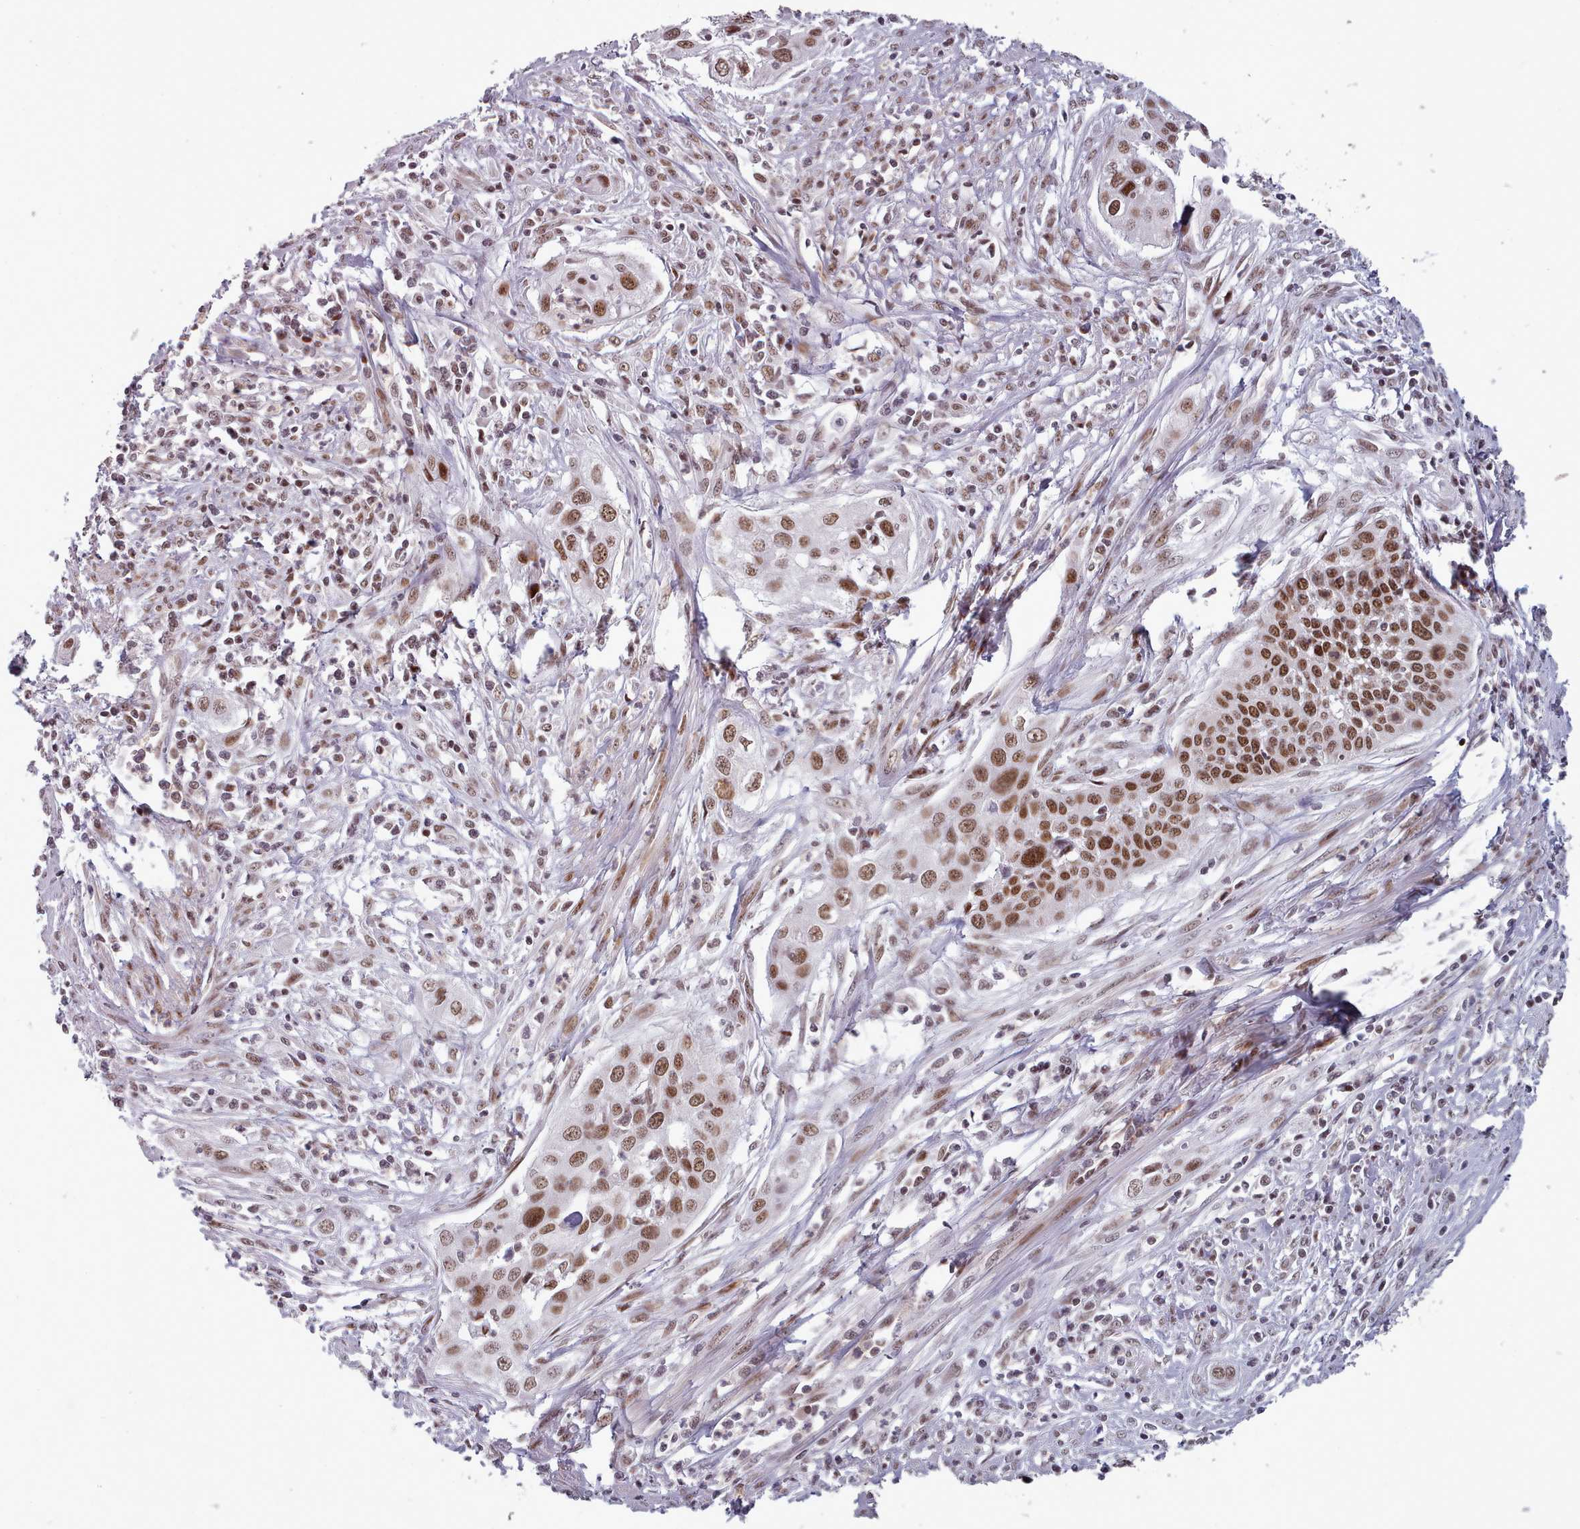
{"staining": {"intensity": "strong", "quantity": ">75%", "location": "nuclear"}, "tissue": "cervical cancer", "cell_type": "Tumor cells", "image_type": "cancer", "snomed": [{"axis": "morphology", "description": "Squamous cell carcinoma, NOS"}, {"axis": "topography", "description": "Cervix"}], "caption": "Immunohistochemical staining of human squamous cell carcinoma (cervical) shows strong nuclear protein positivity in approximately >75% of tumor cells.", "gene": "SRSF9", "patient": {"sex": "female", "age": 34}}